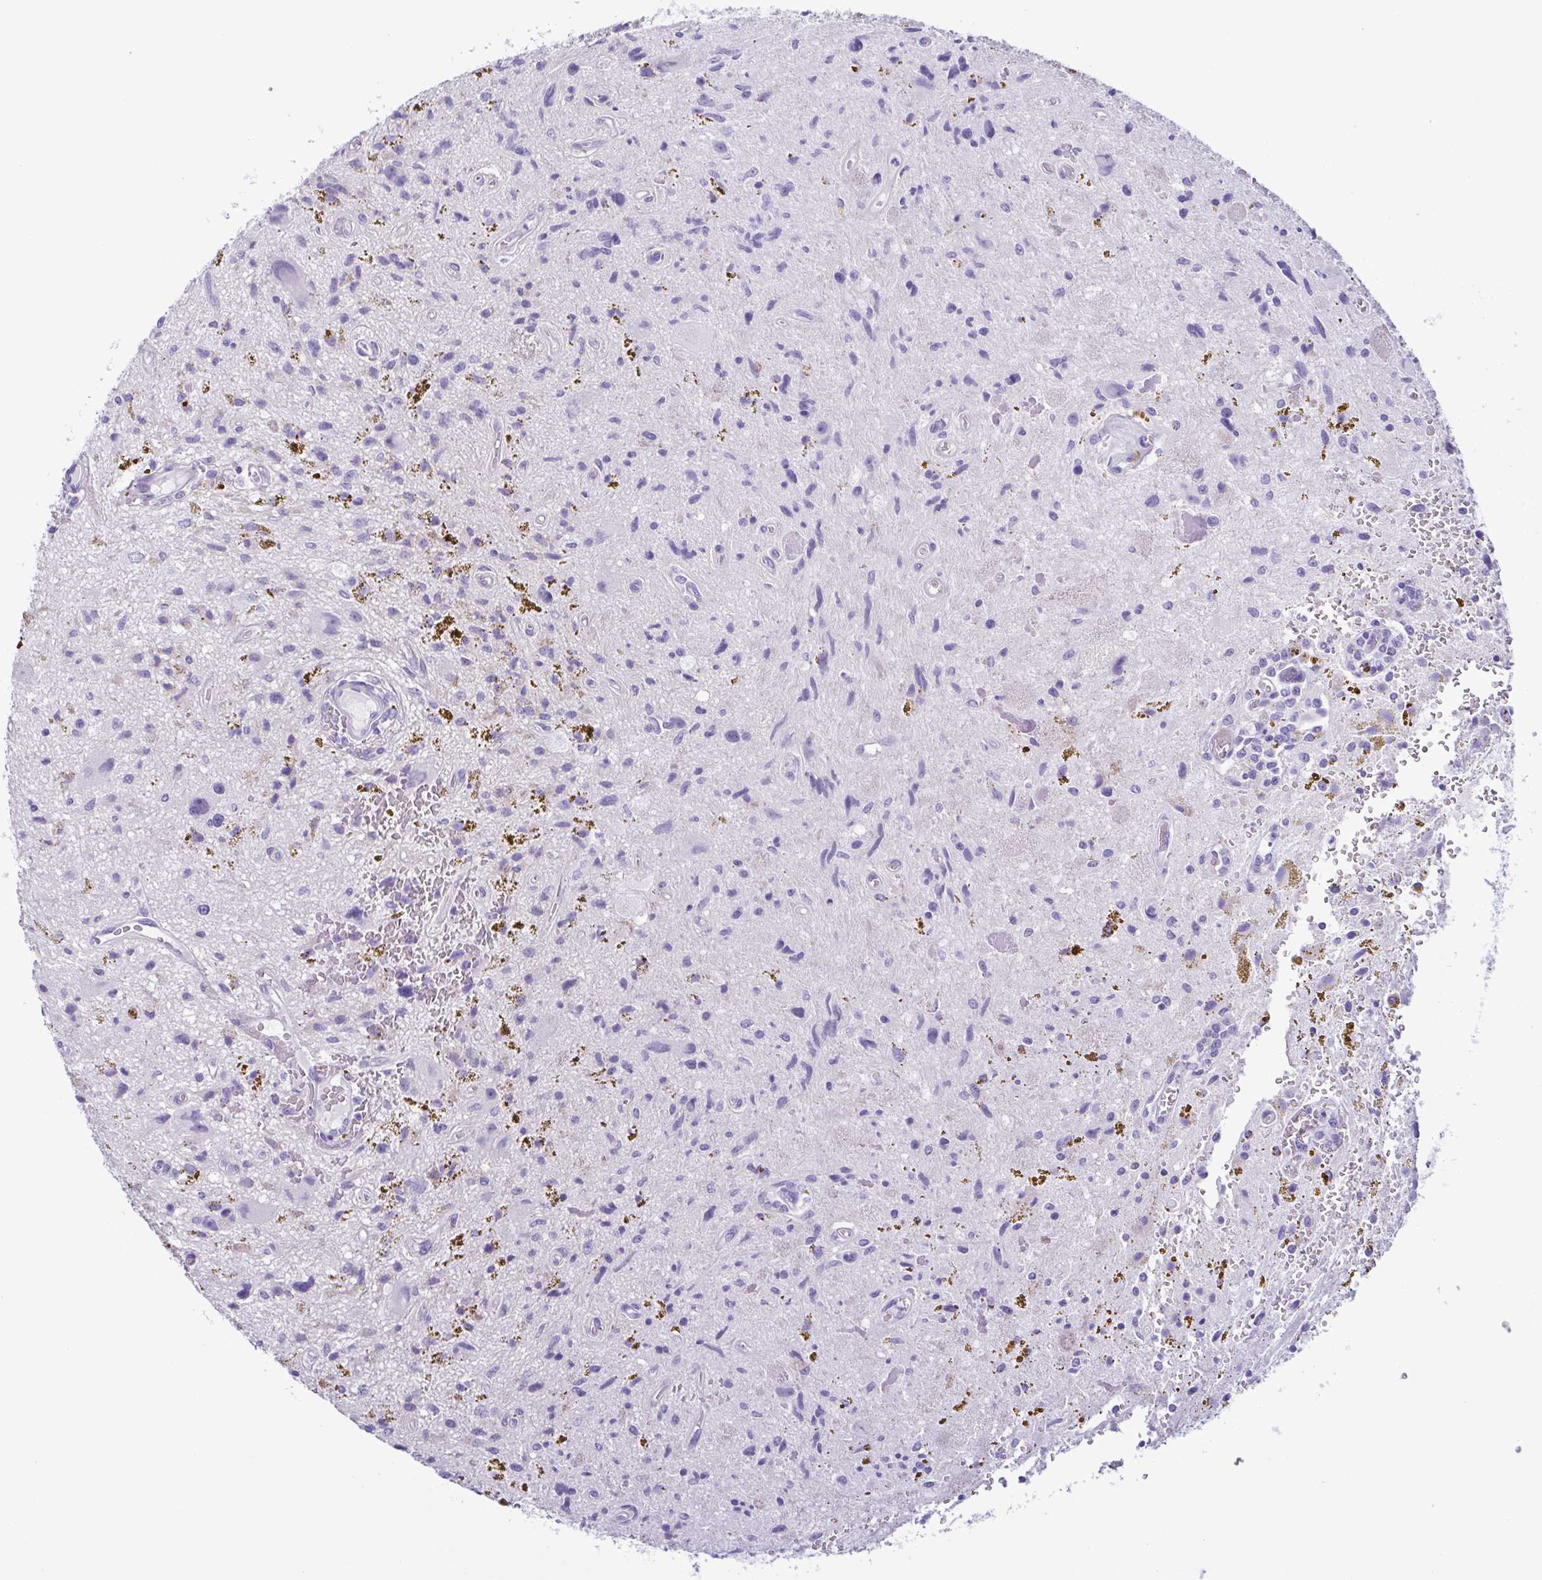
{"staining": {"intensity": "negative", "quantity": "none", "location": "none"}, "tissue": "glioma", "cell_type": "Tumor cells", "image_type": "cancer", "snomed": [{"axis": "morphology", "description": "Glioma, malignant, Low grade"}, {"axis": "topography", "description": "Cerebellum"}], "caption": "An IHC image of malignant glioma (low-grade) is shown. There is no staining in tumor cells of malignant glioma (low-grade).", "gene": "LTF", "patient": {"sex": "female", "age": 14}}